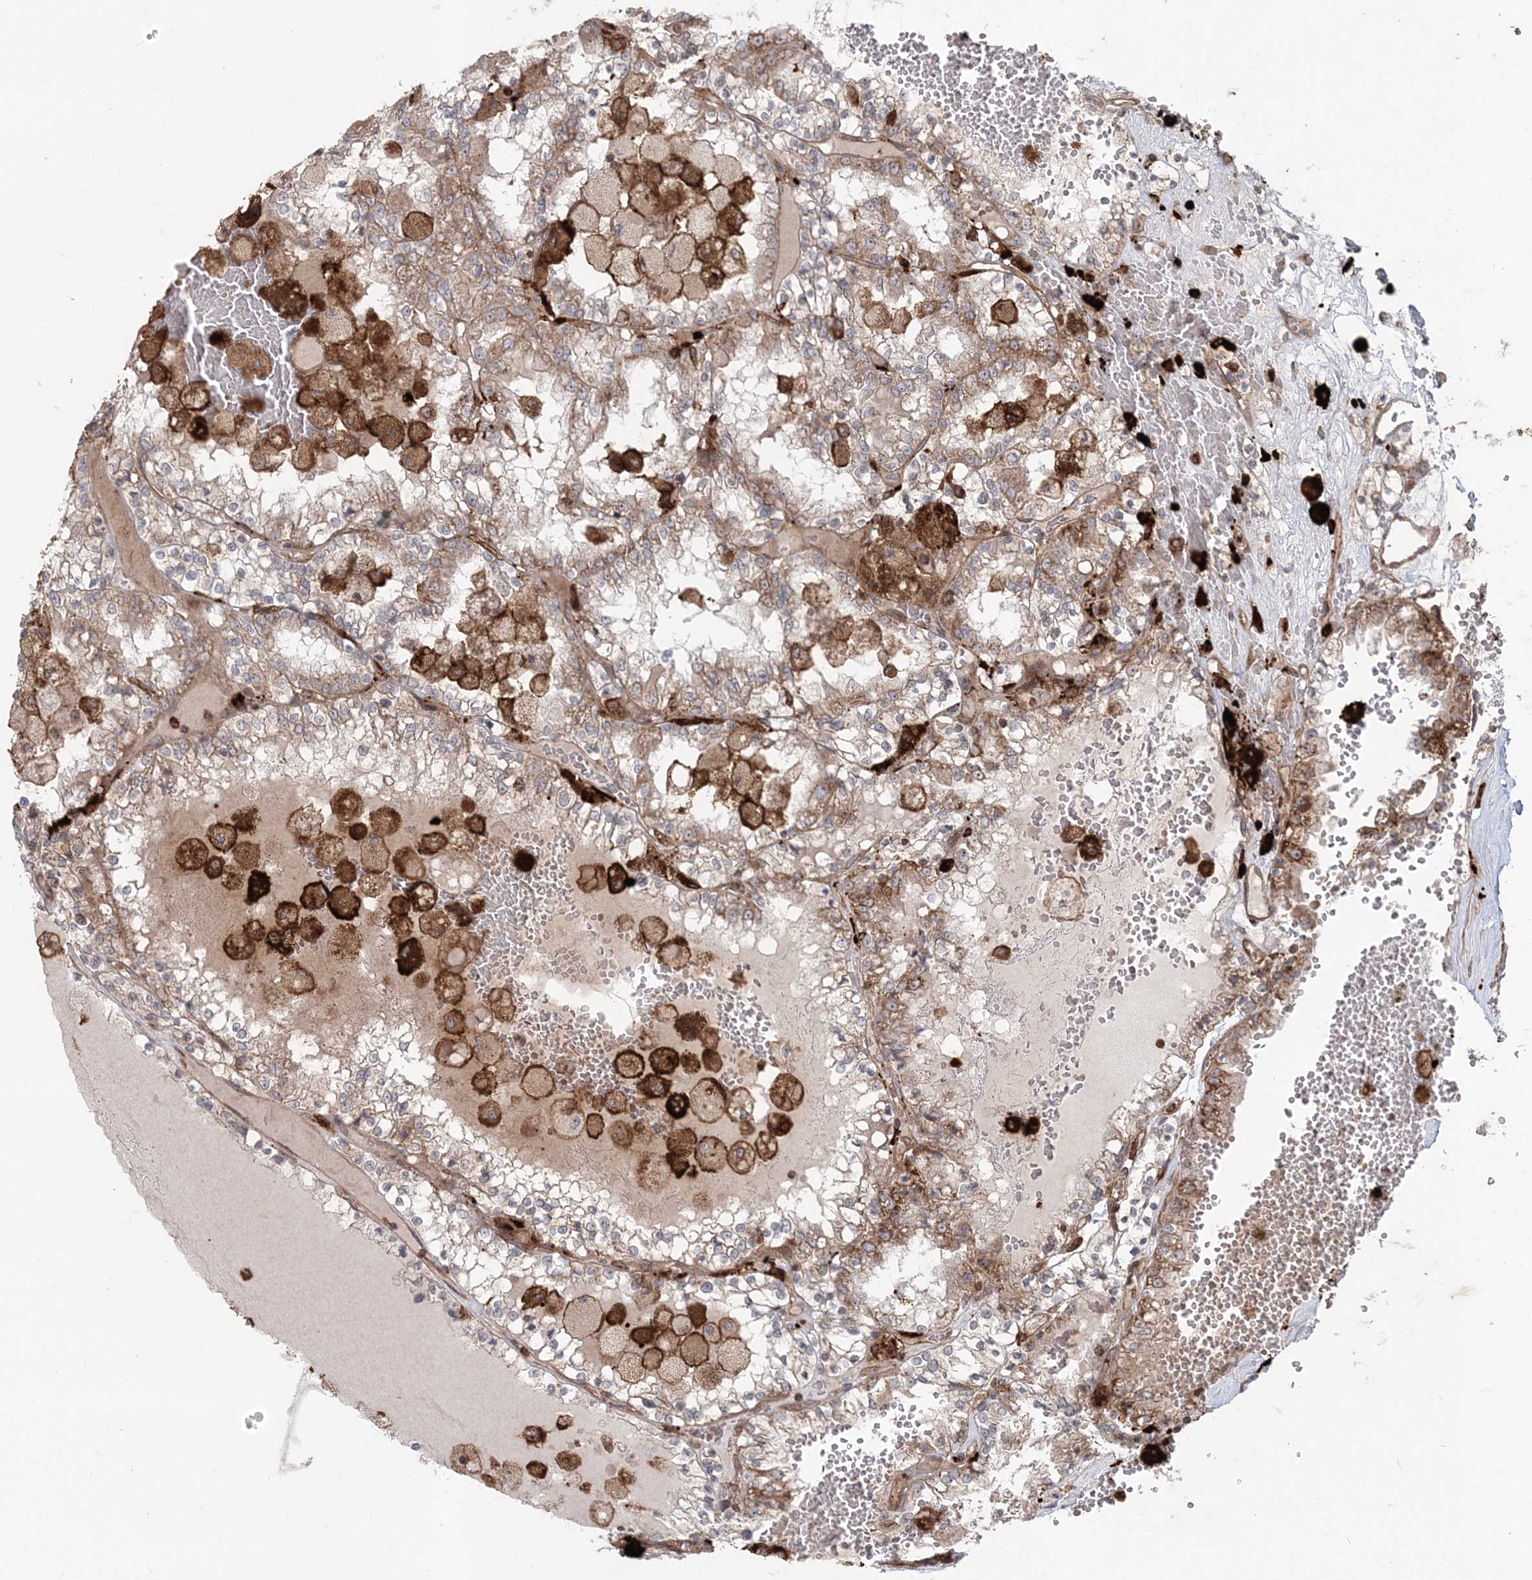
{"staining": {"intensity": "moderate", "quantity": ">75%", "location": "cytoplasmic/membranous"}, "tissue": "renal cancer", "cell_type": "Tumor cells", "image_type": "cancer", "snomed": [{"axis": "morphology", "description": "Adenocarcinoma, NOS"}, {"axis": "topography", "description": "Kidney"}], "caption": "Immunohistochemical staining of human renal cancer (adenocarcinoma) displays medium levels of moderate cytoplasmic/membranous staining in approximately >75% of tumor cells. (IHC, brightfield microscopy, high magnification).", "gene": "LRPPRC", "patient": {"sex": "female", "age": 56}}